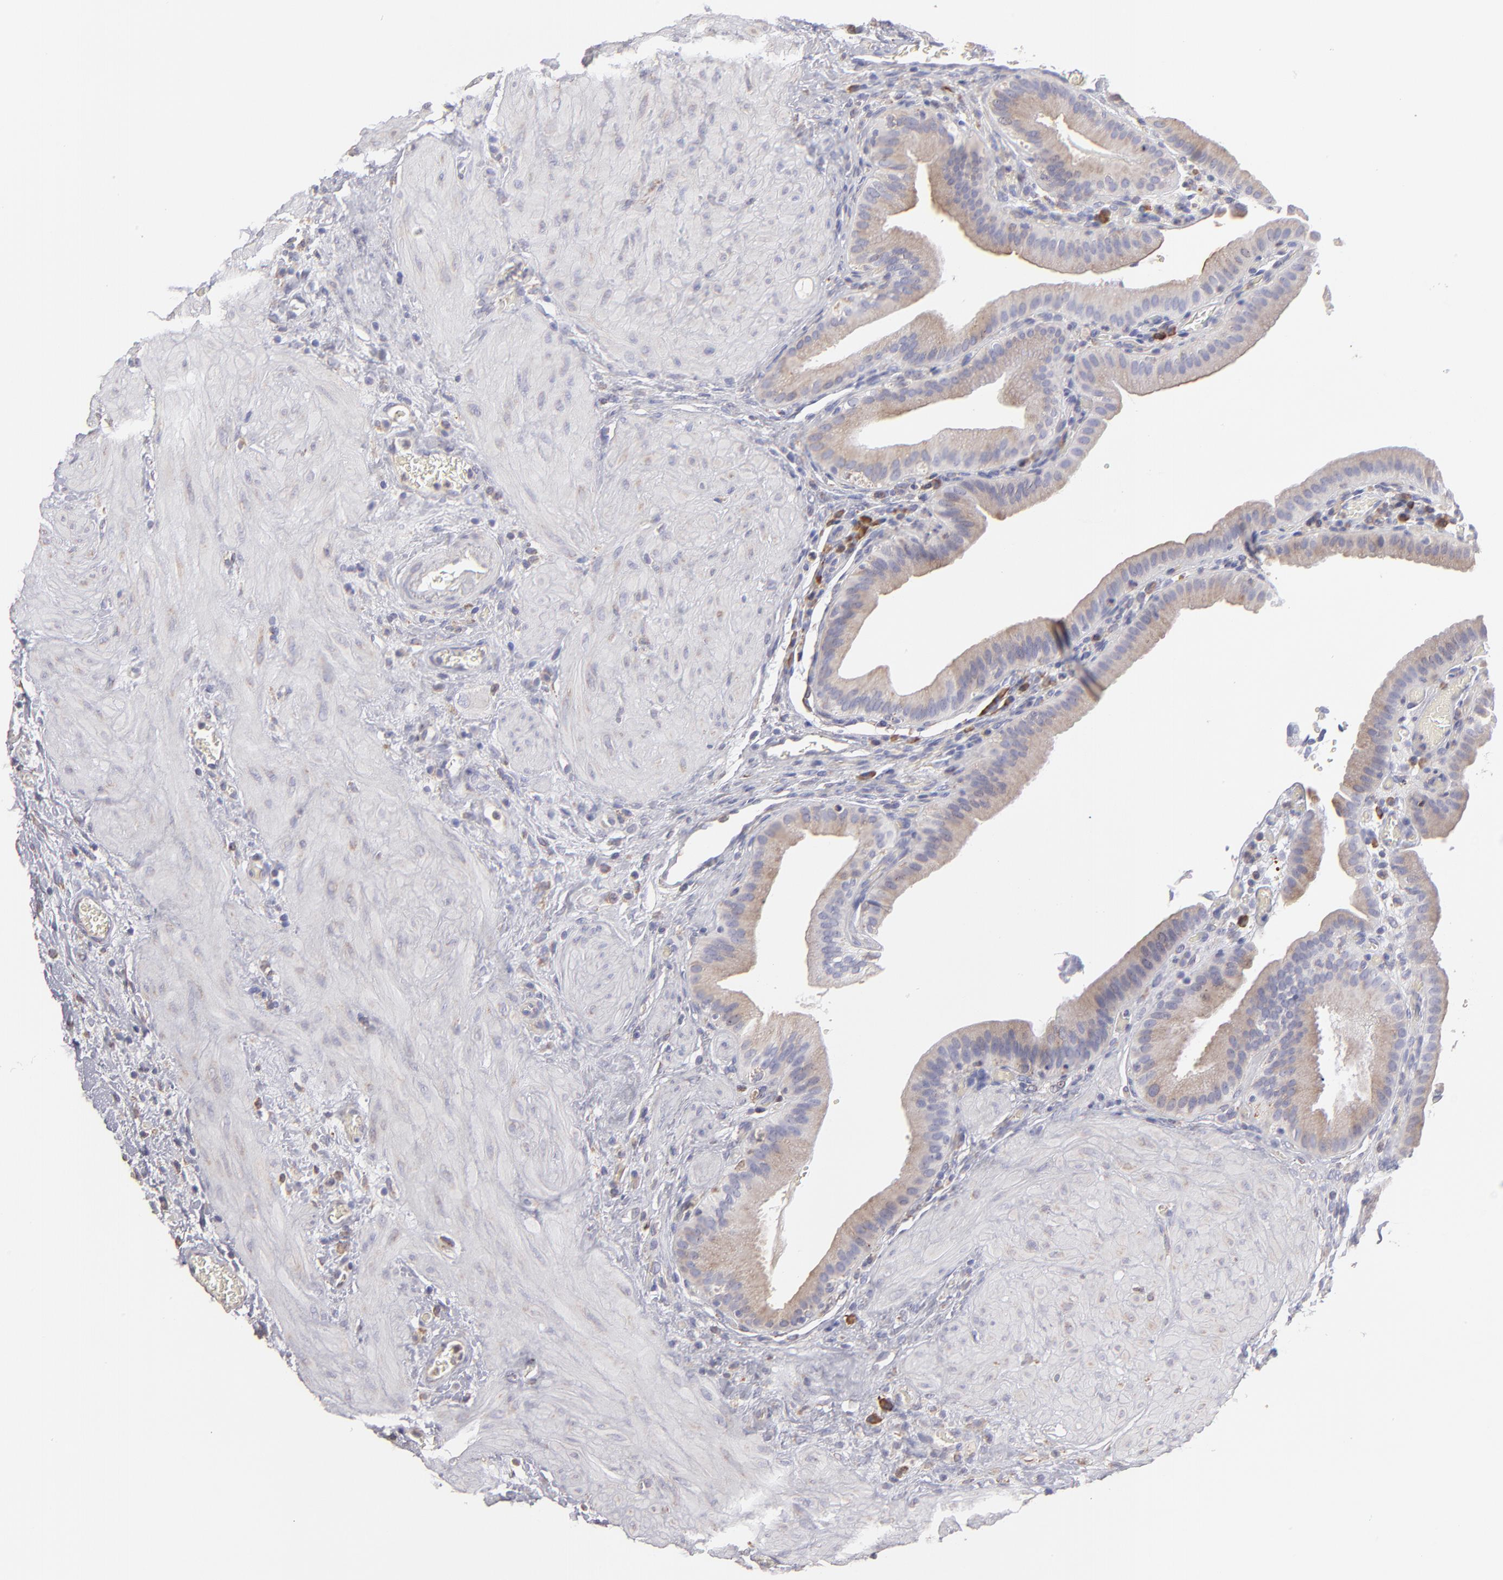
{"staining": {"intensity": "moderate", "quantity": ">75%", "location": "cytoplasmic/membranous"}, "tissue": "gallbladder", "cell_type": "Glandular cells", "image_type": "normal", "snomed": [{"axis": "morphology", "description": "Normal tissue, NOS"}, {"axis": "topography", "description": "Gallbladder"}], "caption": "Immunohistochemistry (IHC) (DAB) staining of unremarkable gallbladder shows moderate cytoplasmic/membranous protein expression in about >75% of glandular cells. (DAB IHC, brown staining for protein, blue staining for nuclei).", "gene": "CALR", "patient": {"sex": "female", "age": 75}}